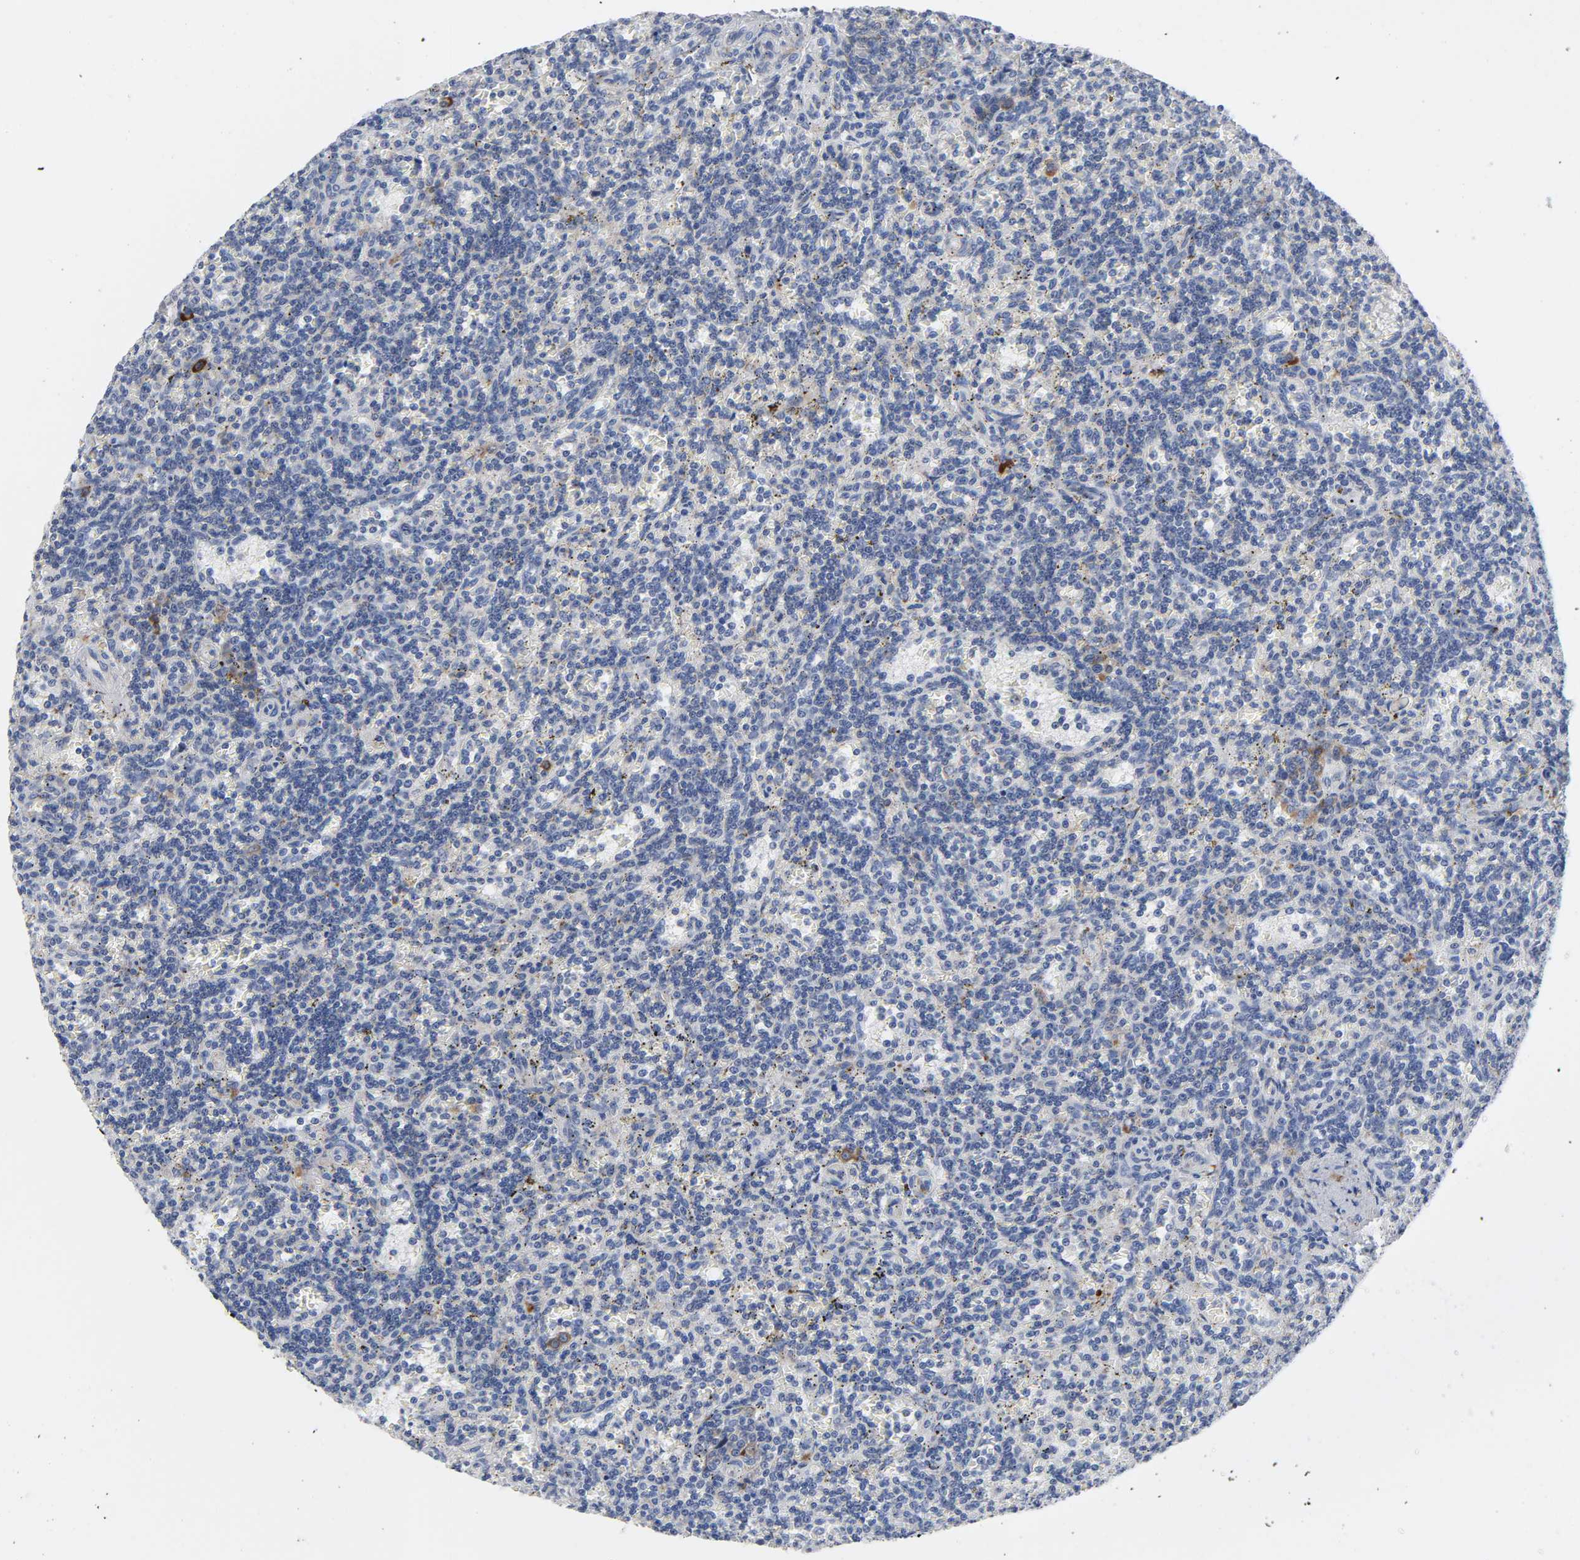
{"staining": {"intensity": "weak", "quantity": "<25%", "location": "cytoplasmic/membranous"}, "tissue": "lymphoma", "cell_type": "Tumor cells", "image_type": "cancer", "snomed": [{"axis": "morphology", "description": "Malignant lymphoma, non-Hodgkin's type, Low grade"}, {"axis": "topography", "description": "Spleen"}], "caption": "Immunohistochemistry (IHC) image of human malignant lymphoma, non-Hodgkin's type (low-grade) stained for a protein (brown), which shows no staining in tumor cells.", "gene": "REL", "patient": {"sex": "male", "age": 73}}